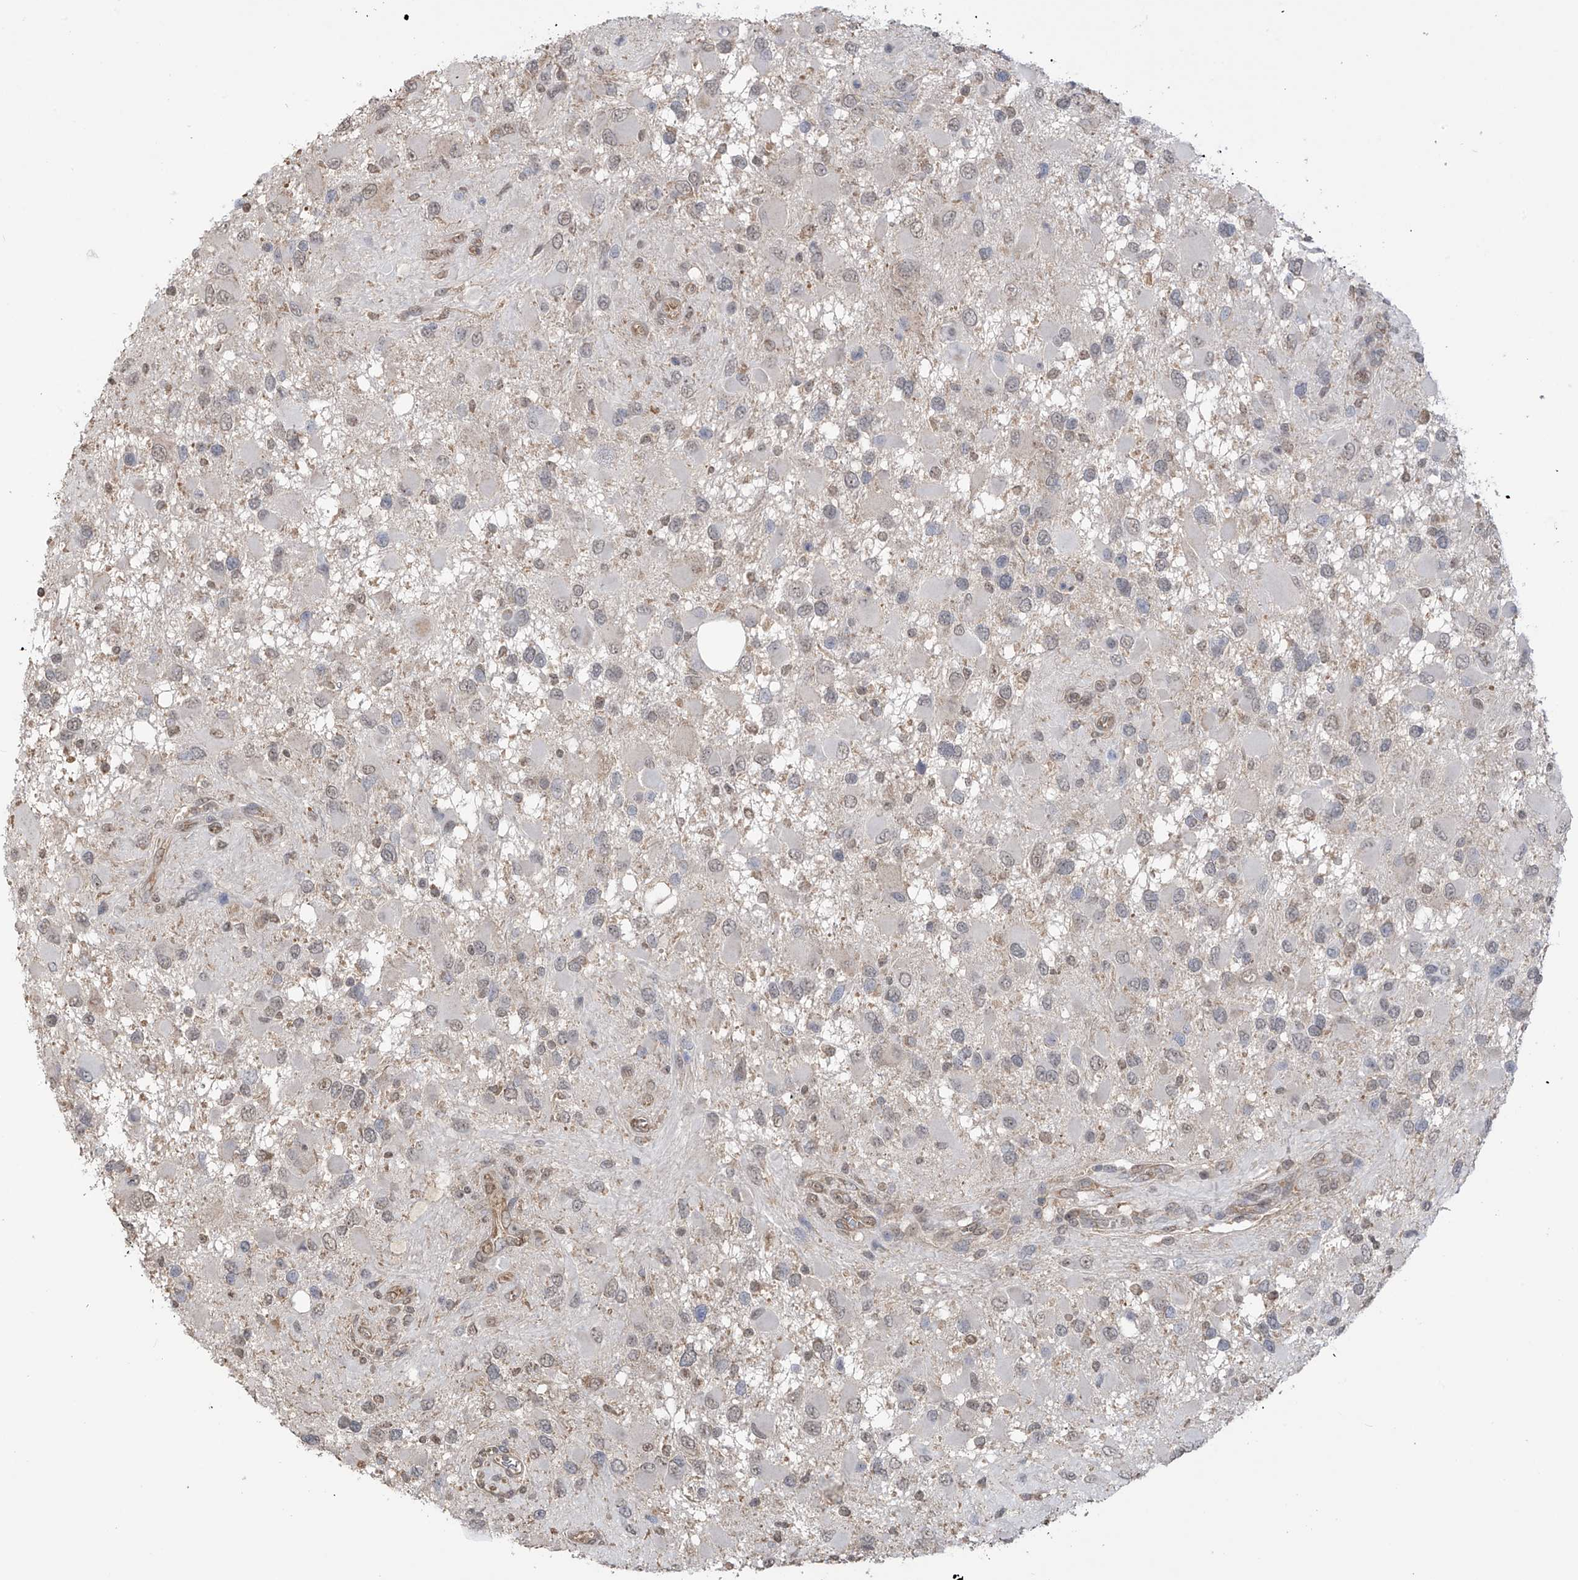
{"staining": {"intensity": "weak", "quantity": ">75%", "location": "nuclear"}, "tissue": "glioma", "cell_type": "Tumor cells", "image_type": "cancer", "snomed": [{"axis": "morphology", "description": "Glioma, malignant, High grade"}, {"axis": "topography", "description": "Brain"}], "caption": "This image shows IHC staining of glioma, with low weak nuclear staining in about >75% of tumor cells.", "gene": "KIAA1522", "patient": {"sex": "male", "age": 53}}